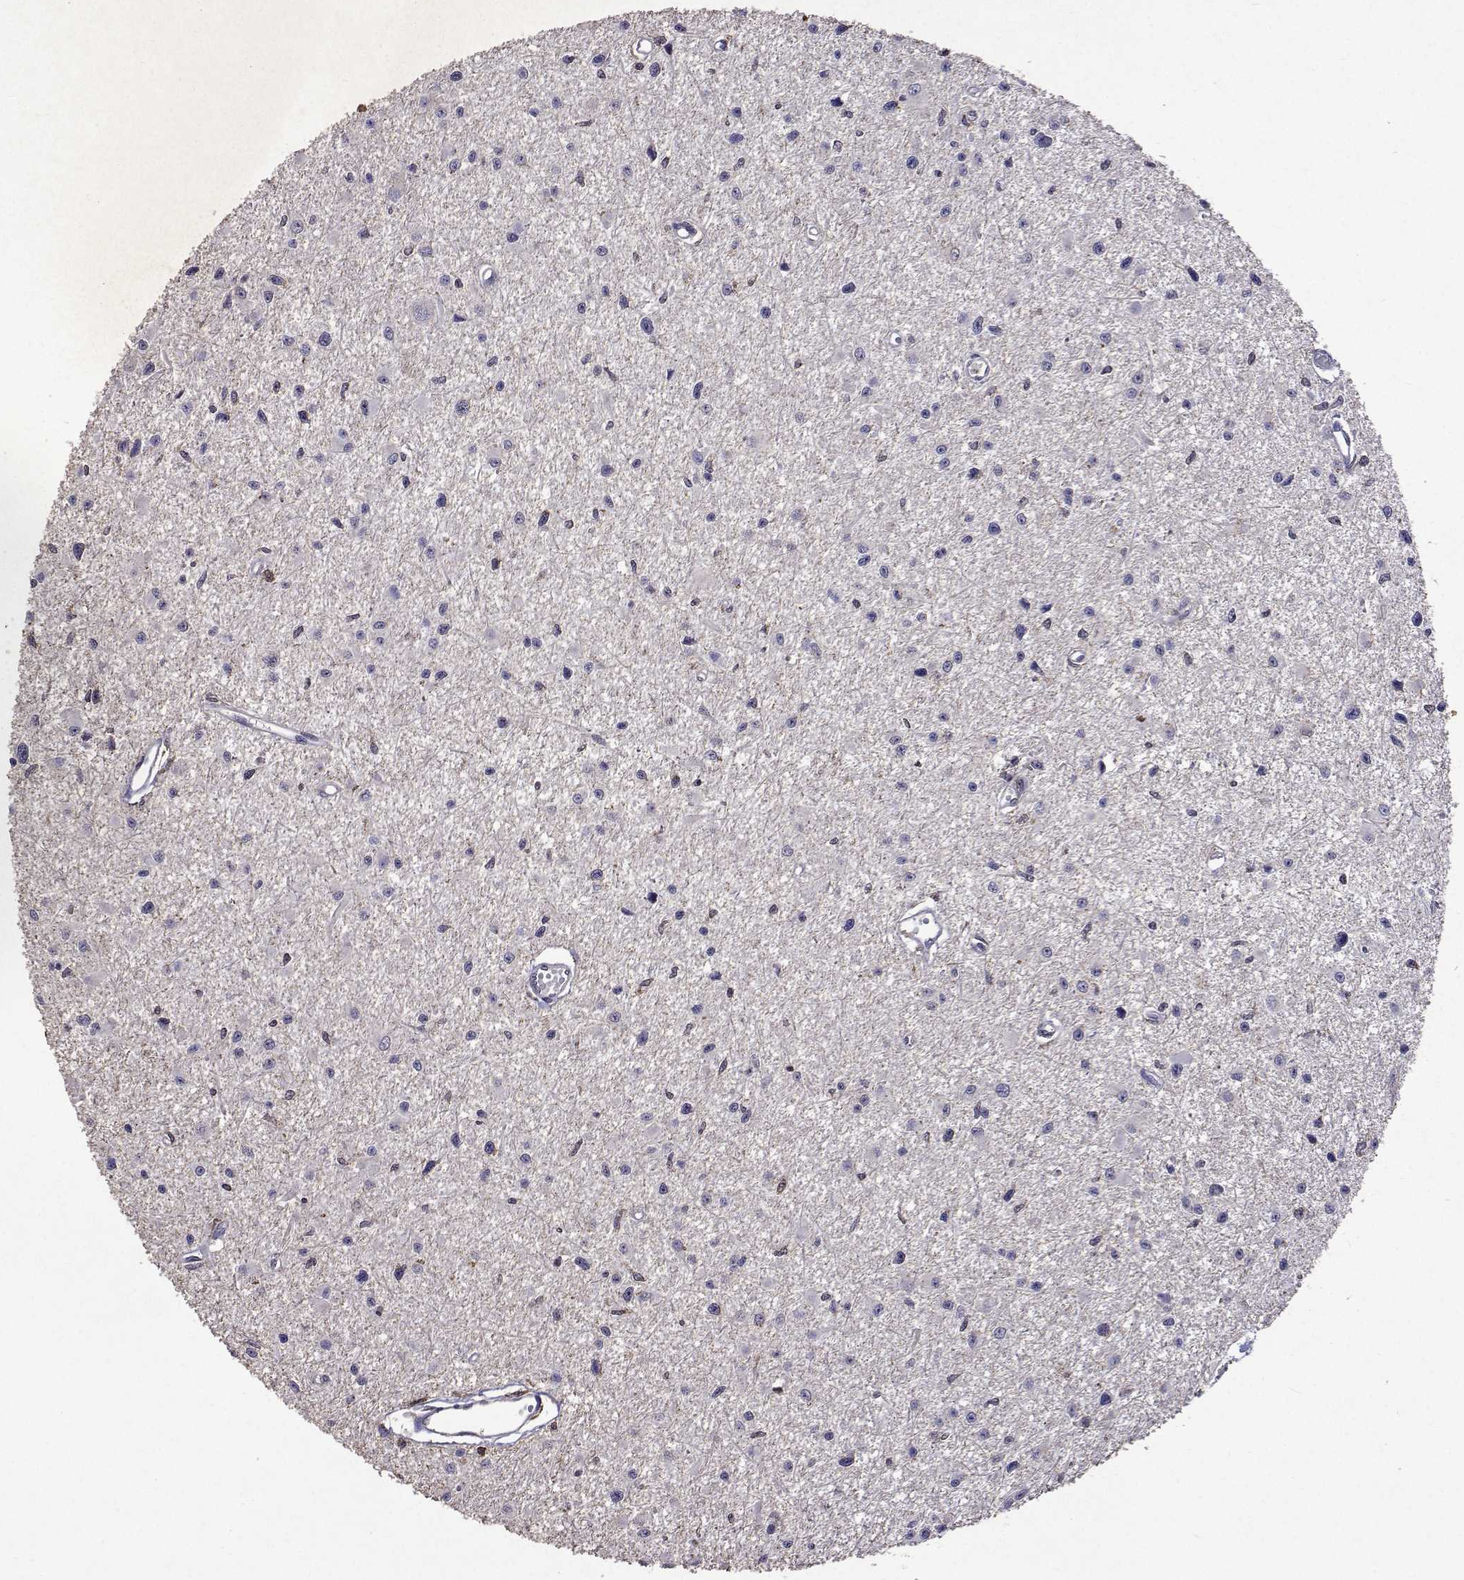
{"staining": {"intensity": "negative", "quantity": "none", "location": "none"}, "tissue": "glioma", "cell_type": "Tumor cells", "image_type": "cancer", "snomed": [{"axis": "morphology", "description": "Glioma, malignant, High grade"}, {"axis": "topography", "description": "Brain"}], "caption": "Immunohistochemistry (IHC) of human glioma shows no staining in tumor cells. The staining is performed using DAB brown chromogen with nuclei counter-stained in using hematoxylin.", "gene": "APAF1", "patient": {"sex": "male", "age": 54}}